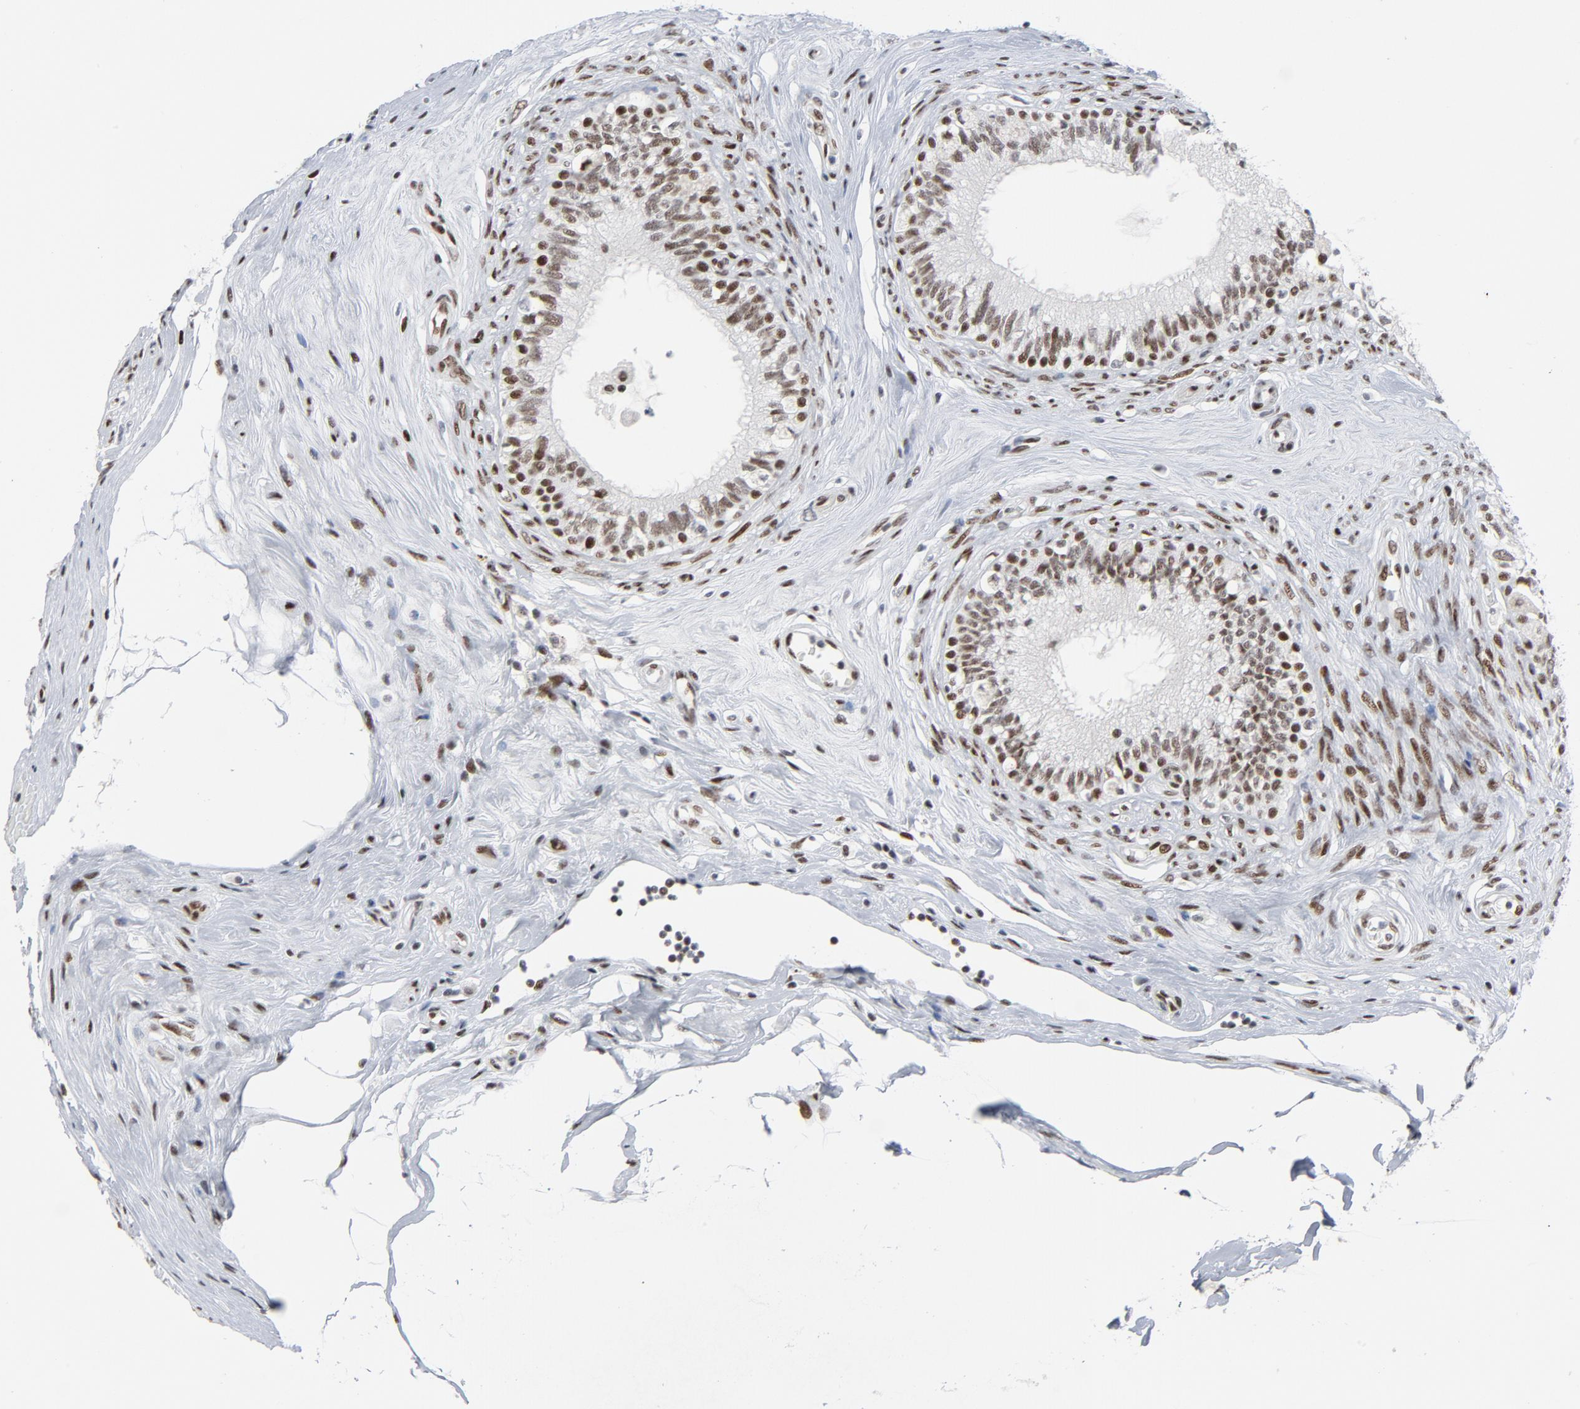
{"staining": {"intensity": "strong", "quantity": ">75%", "location": "nuclear"}, "tissue": "epididymis", "cell_type": "Glandular cells", "image_type": "normal", "snomed": [{"axis": "morphology", "description": "Normal tissue, NOS"}, {"axis": "morphology", "description": "Inflammation, NOS"}, {"axis": "topography", "description": "Epididymis"}], "caption": "Immunohistochemical staining of unremarkable epididymis shows high levels of strong nuclear staining in approximately >75% of glandular cells. The staining was performed using DAB, with brown indicating positive protein expression. Nuclei are stained blue with hematoxylin.", "gene": "HSF1", "patient": {"sex": "male", "age": 84}}